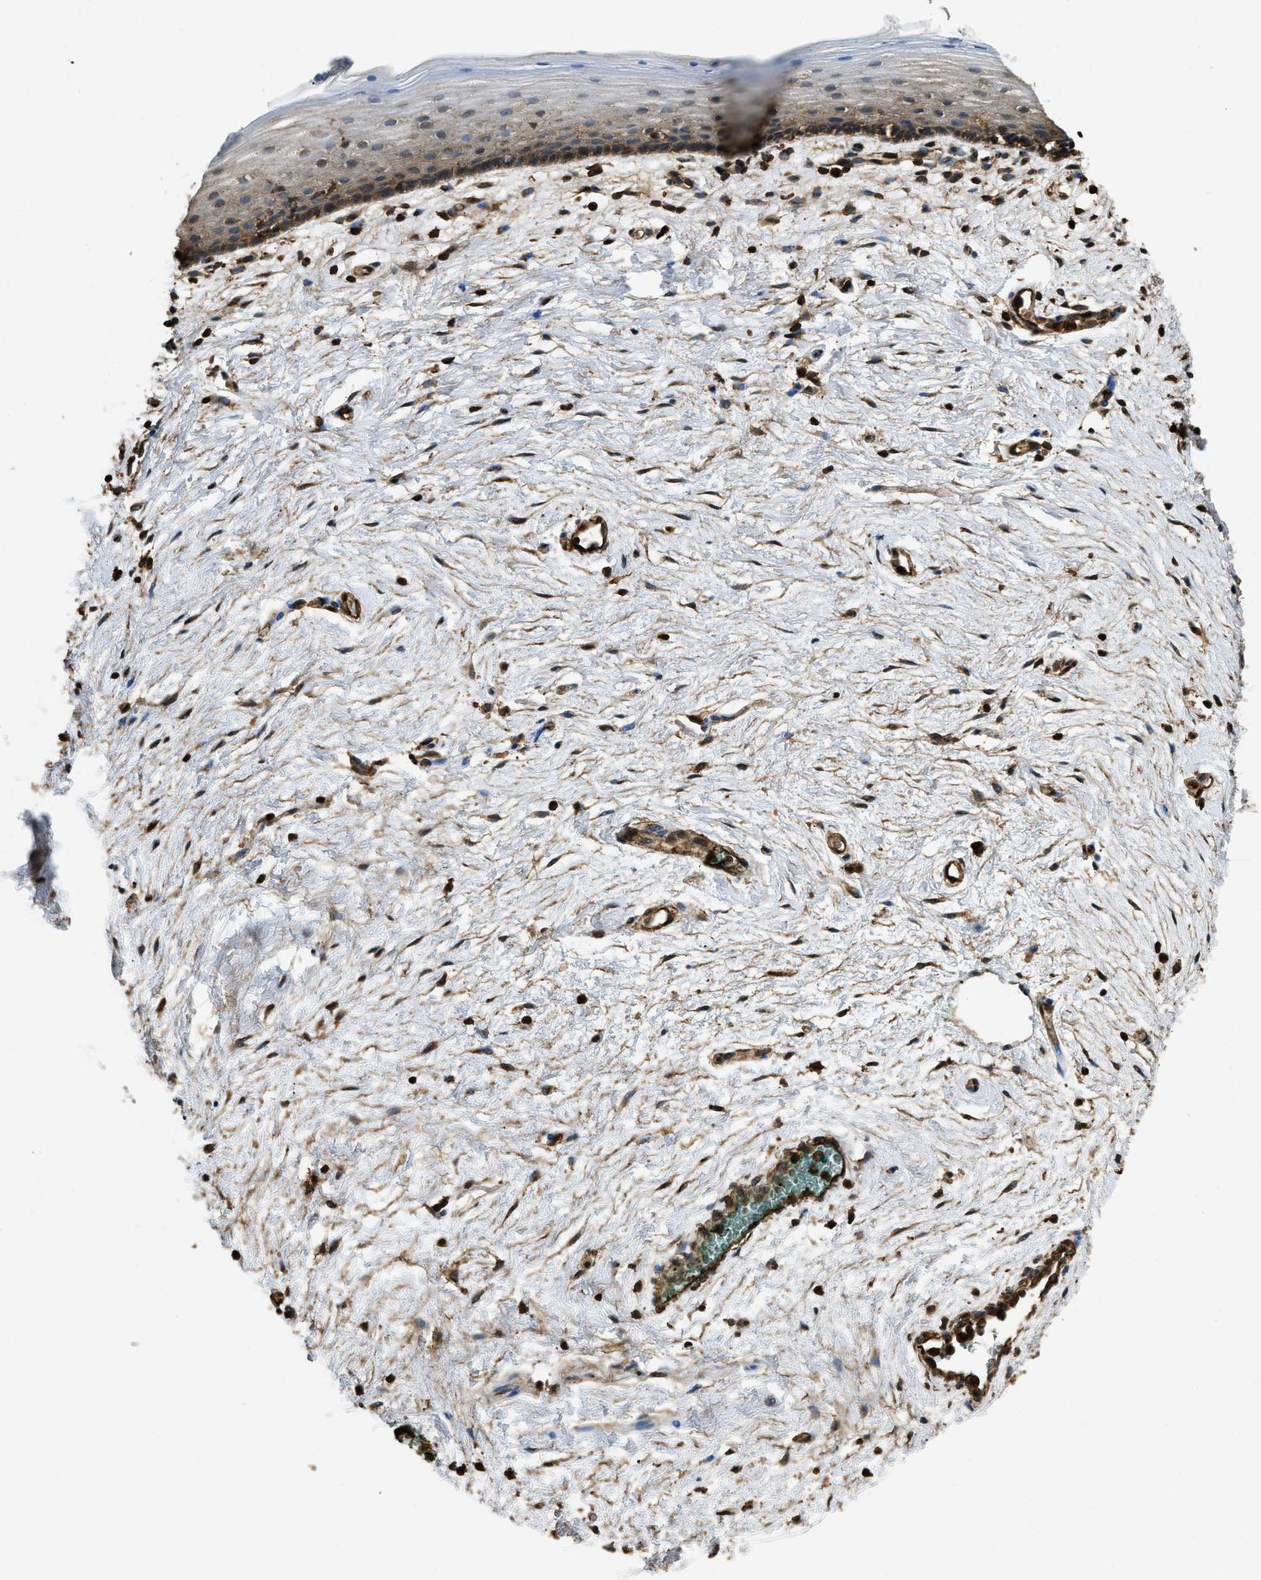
{"staining": {"intensity": "moderate", "quantity": ">75%", "location": "cytoplasmic/membranous"}, "tissue": "vagina", "cell_type": "Squamous epithelial cells", "image_type": "normal", "snomed": [{"axis": "morphology", "description": "Normal tissue, NOS"}, {"axis": "topography", "description": "Vagina"}], "caption": "Protein staining displays moderate cytoplasmic/membranous expression in about >75% of squamous epithelial cells in benign vagina. The protein of interest is shown in brown color, while the nuclei are stained blue.", "gene": "YARS1", "patient": {"sex": "female", "age": 44}}